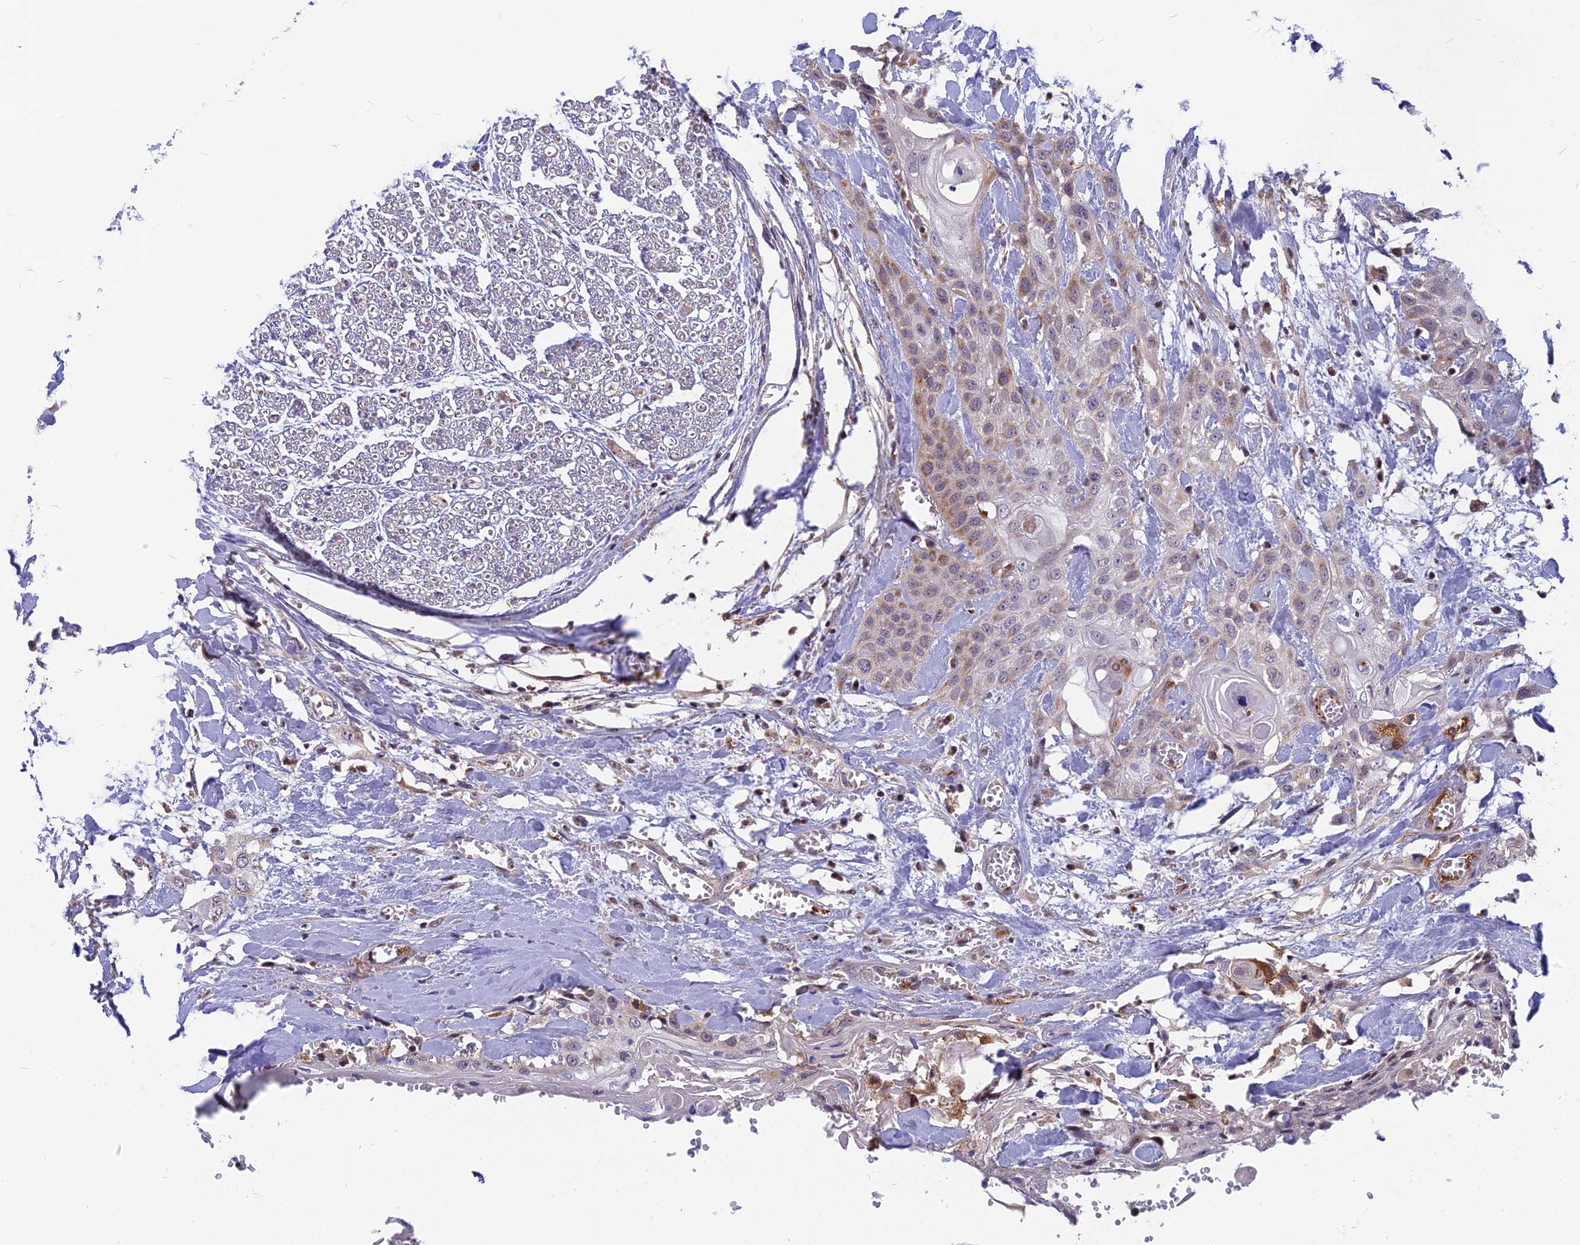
{"staining": {"intensity": "moderate", "quantity": "<25%", "location": "cytoplasmic/membranous"}, "tissue": "head and neck cancer", "cell_type": "Tumor cells", "image_type": "cancer", "snomed": [{"axis": "morphology", "description": "Squamous cell carcinoma, NOS"}, {"axis": "topography", "description": "Head-Neck"}], "caption": "Immunohistochemical staining of human head and neck squamous cell carcinoma displays low levels of moderate cytoplasmic/membranous positivity in approximately <25% of tumor cells.", "gene": "CMC1", "patient": {"sex": "female", "age": 43}}